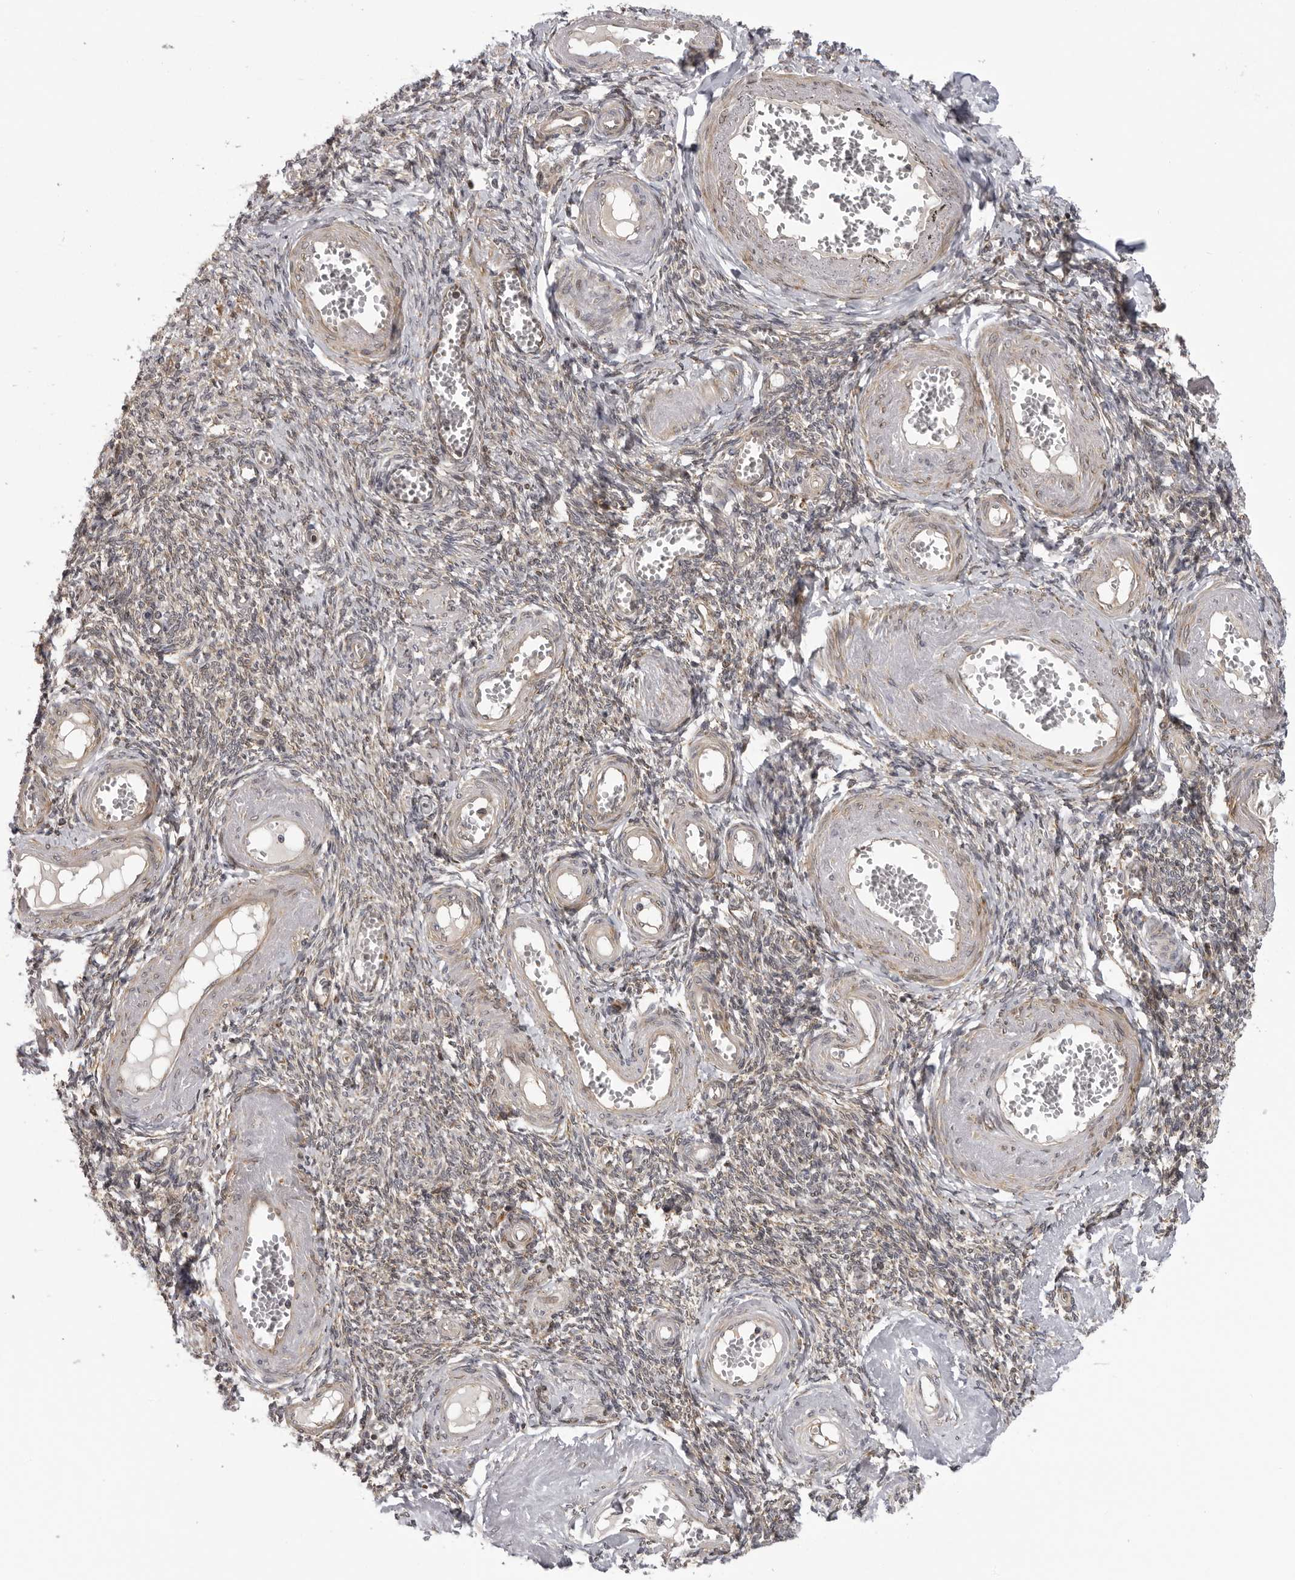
{"staining": {"intensity": "strong", "quantity": ">75%", "location": "cytoplasmic/membranous"}, "tissue": "adipose tissue", "cell_type": "Adipocytes", "image_type": "normal", "snomed": [{"axis": "morphology", "description": "Normal tissue, NOS"}, {"axis": "topography", "description": "Vascular tissue"}, {"axis": "topography", "description": "Fallopian tube"}, {"axis": "topography", "description": "Ovary"}], "caption": "There is high levels of strong cytoplasmic/membranous positivity in adipocytes of benign adipose tissue, as demonstrated by immunohistochemical staining (brown color).", "gene": "DNAH14", "patient": {"sex": "female", "age": 67}}